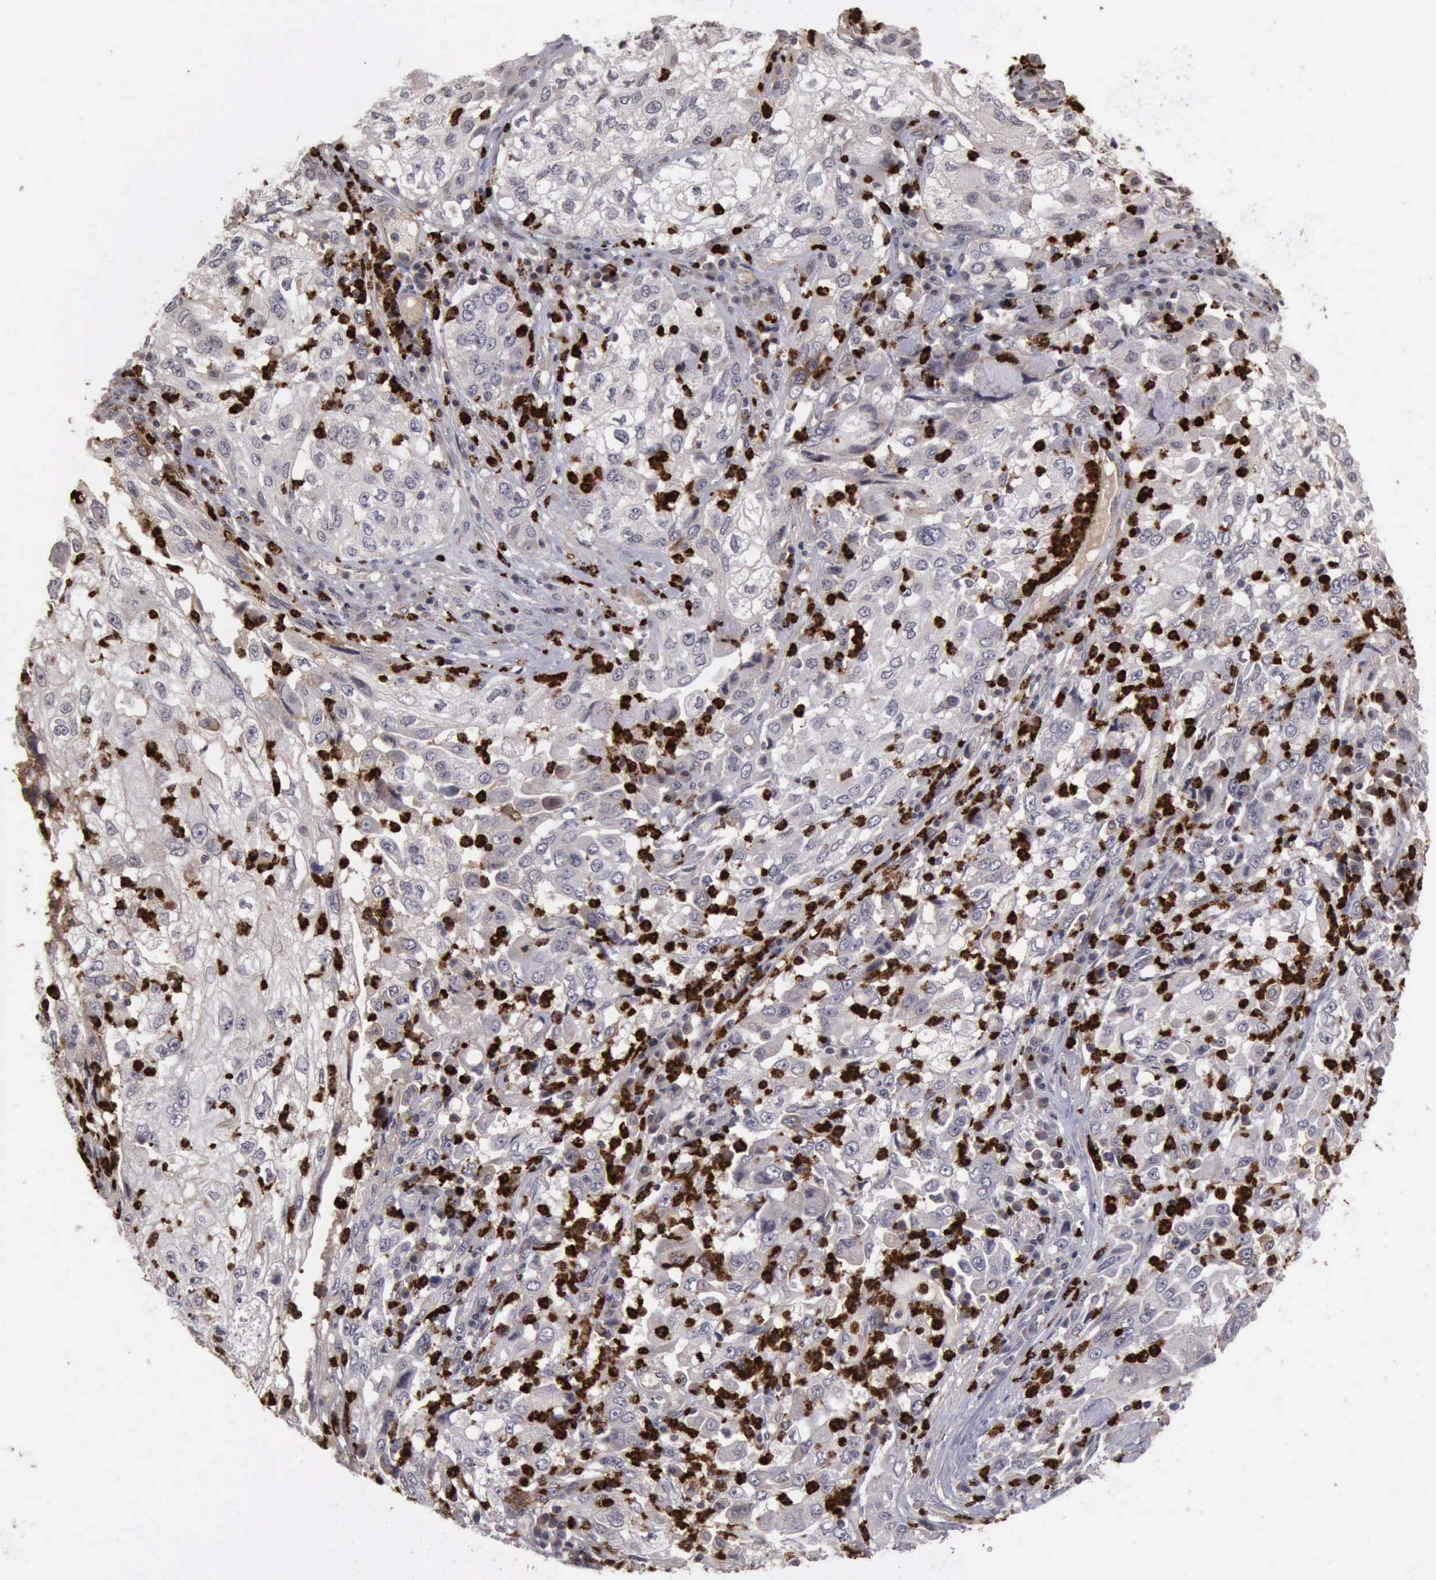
{"staining": {"intensity": "negative", "quantity": "none", "location": "none"}, "tissue": "cervical cancer", "cell_type": "Tumor cells", "image_type": "cancer", "snomed": [{"axis": "morphology", "description": "Squamous cell carcinoma, NOS"}, {"axis": "topography", "description": "Cervix"}], "caption": "An immunohistochemistry image of cervical cancer is shown. There is no staining in tumor cells of cervical cancer.", "gene": "MMP9", "patient": {"sex": "female", "age": 36}}